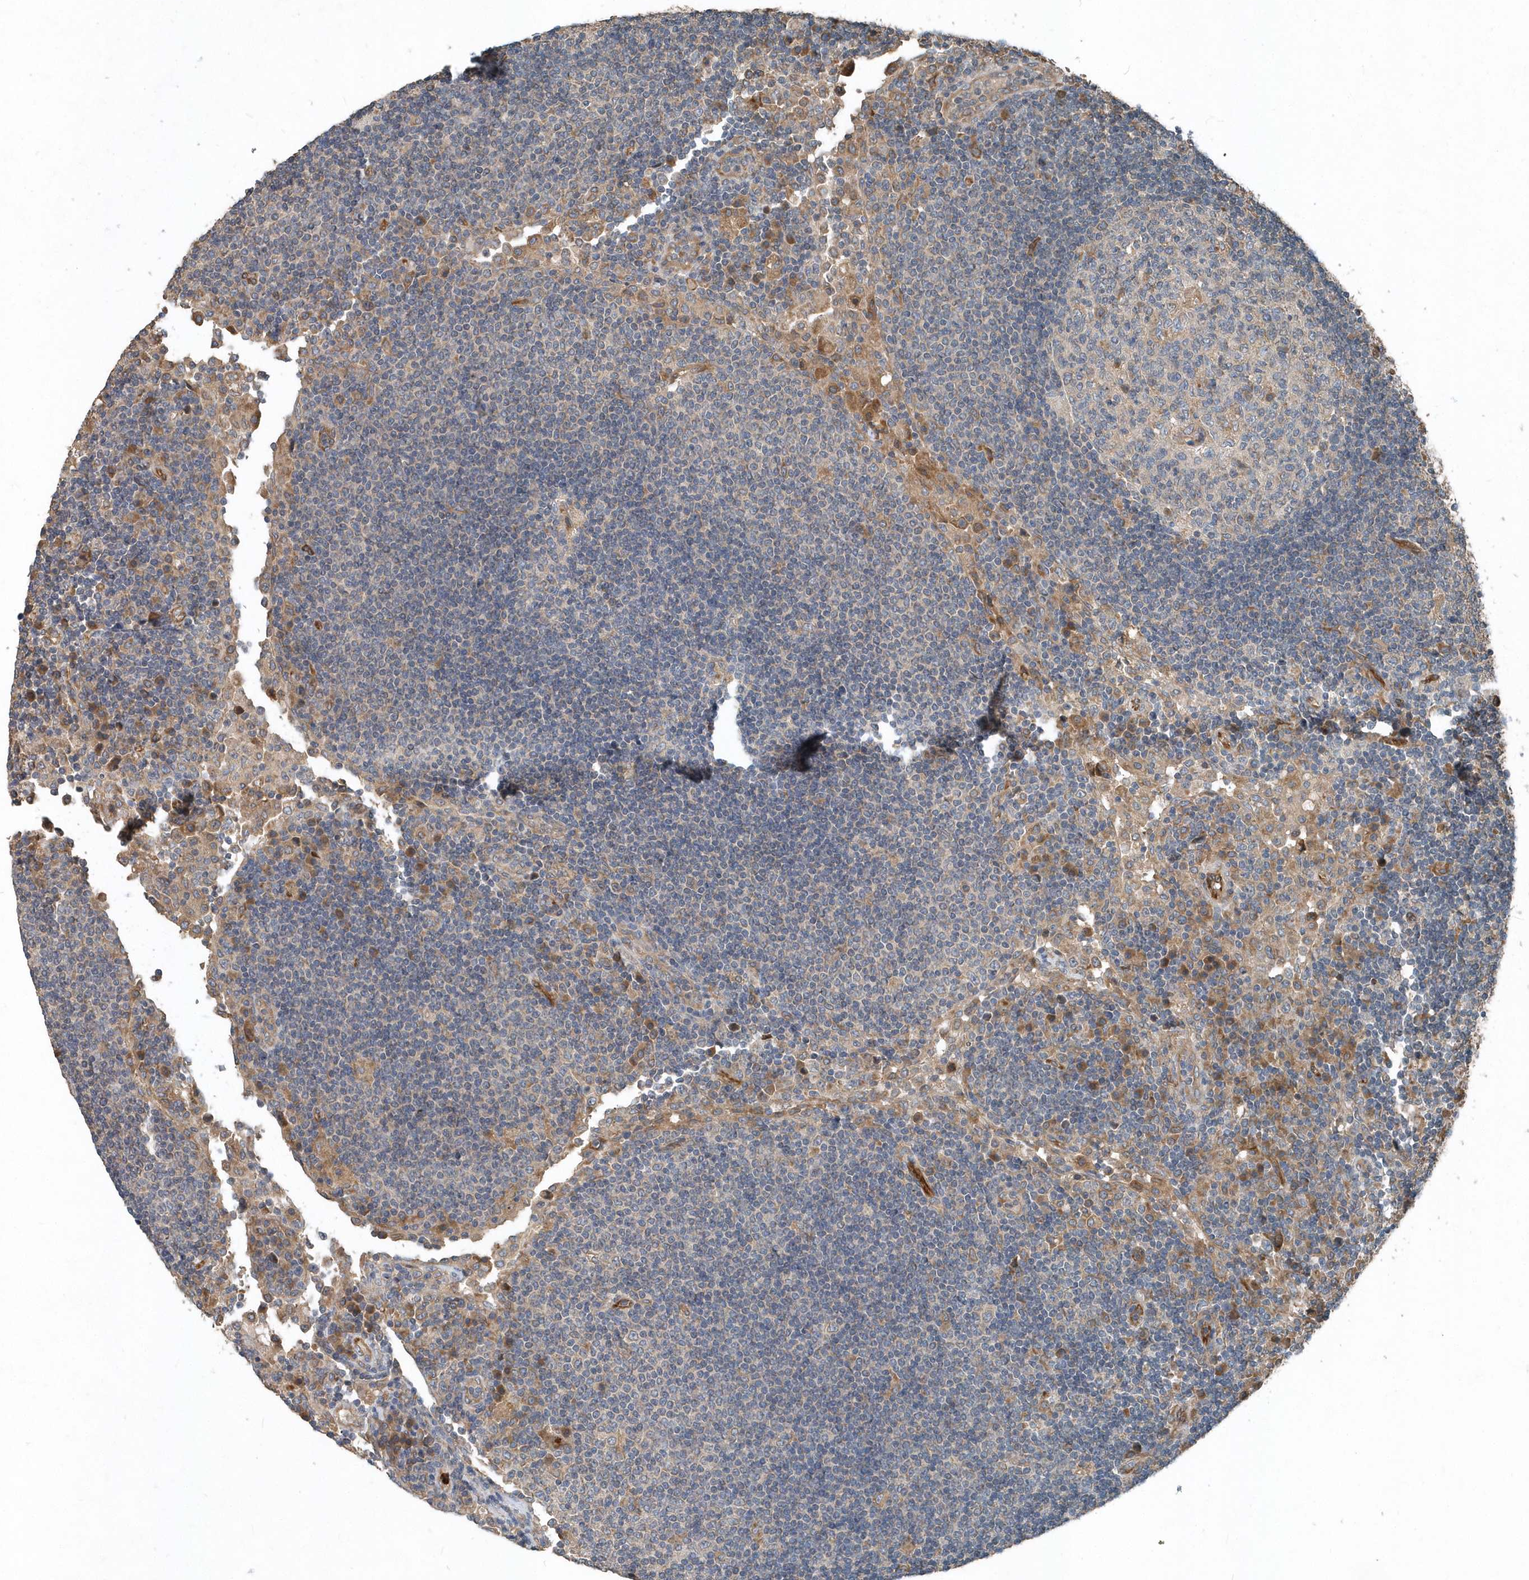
{"staining": {"intensity": "negative", "quantity": "none", "location": "none"}, "tissue": "lymph node", "cell_type": "Germinal center cells", "image_type": "normal", "snomed": [{"axis": "morphology", "description": "Normal tissue, NOS"}, {"axis": "topography", "description": "Lymph node"}], "caption": "A high-resolution image shows immunohistochemistry (IHC) staining of benign lymph node, which displays no significant positivity in germinal center cells. Nuclei are stained in blue.", "gene": "SCFD2", "patient": {"sex": "female", "age": 53}}